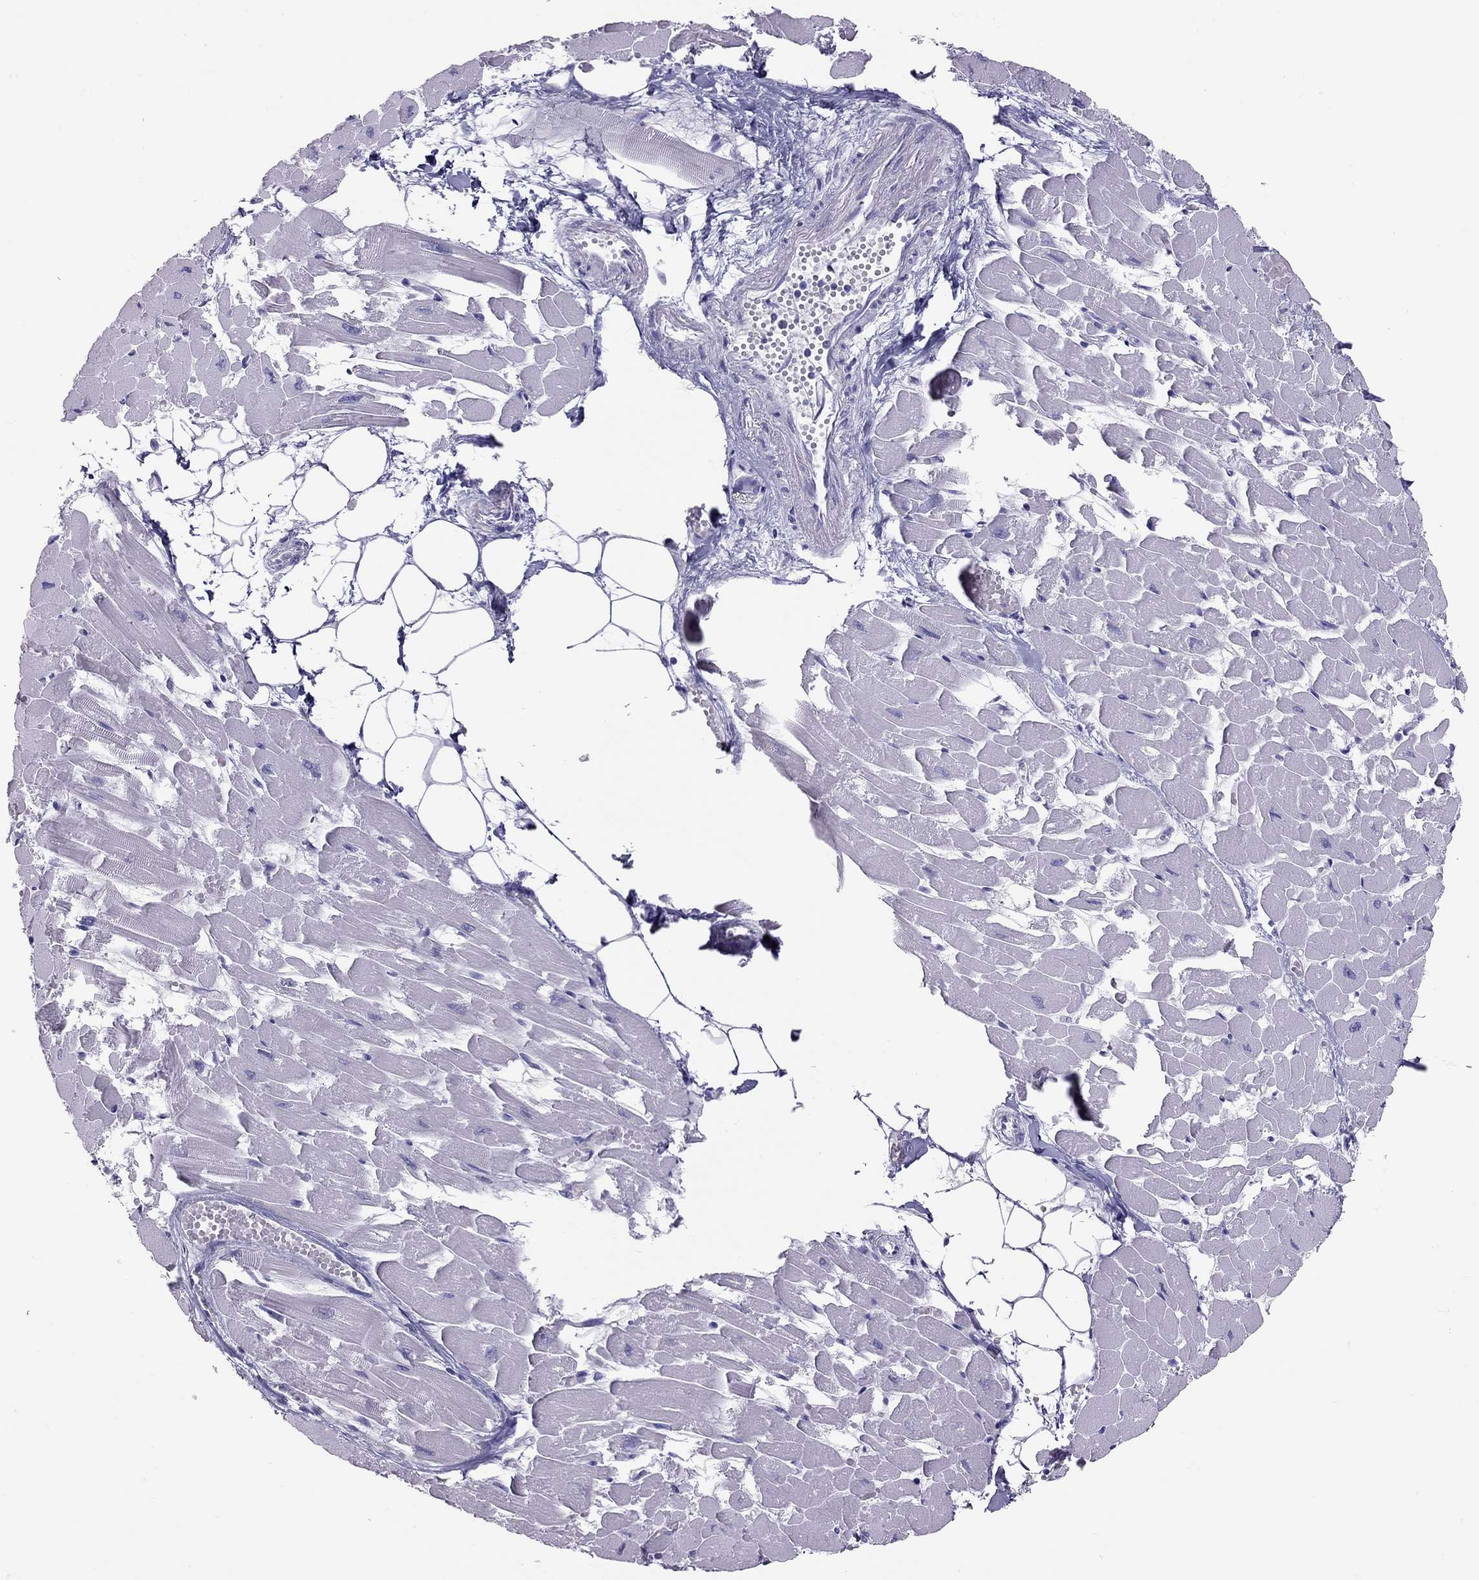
{"staining": {"intensity": "negative", "quantity": "none", "location": "none"}, "tissue": "heart muscle", "cell_type": "Cardiomyocytes", "image_type": "normal", "snomed": [{"axis": "morphology", "description": "Normal tissue, NOS"}, {"axis": "topography", "description": "Heart"}], "caption": "The micrograph displays no significant positivity in cardiomyocytes of heart muscle. (Immunohistochemistry, brightfield microscopy, high magnification).", "gene": "PSMB11", "patient": {"sex": "female", "age": 52}}